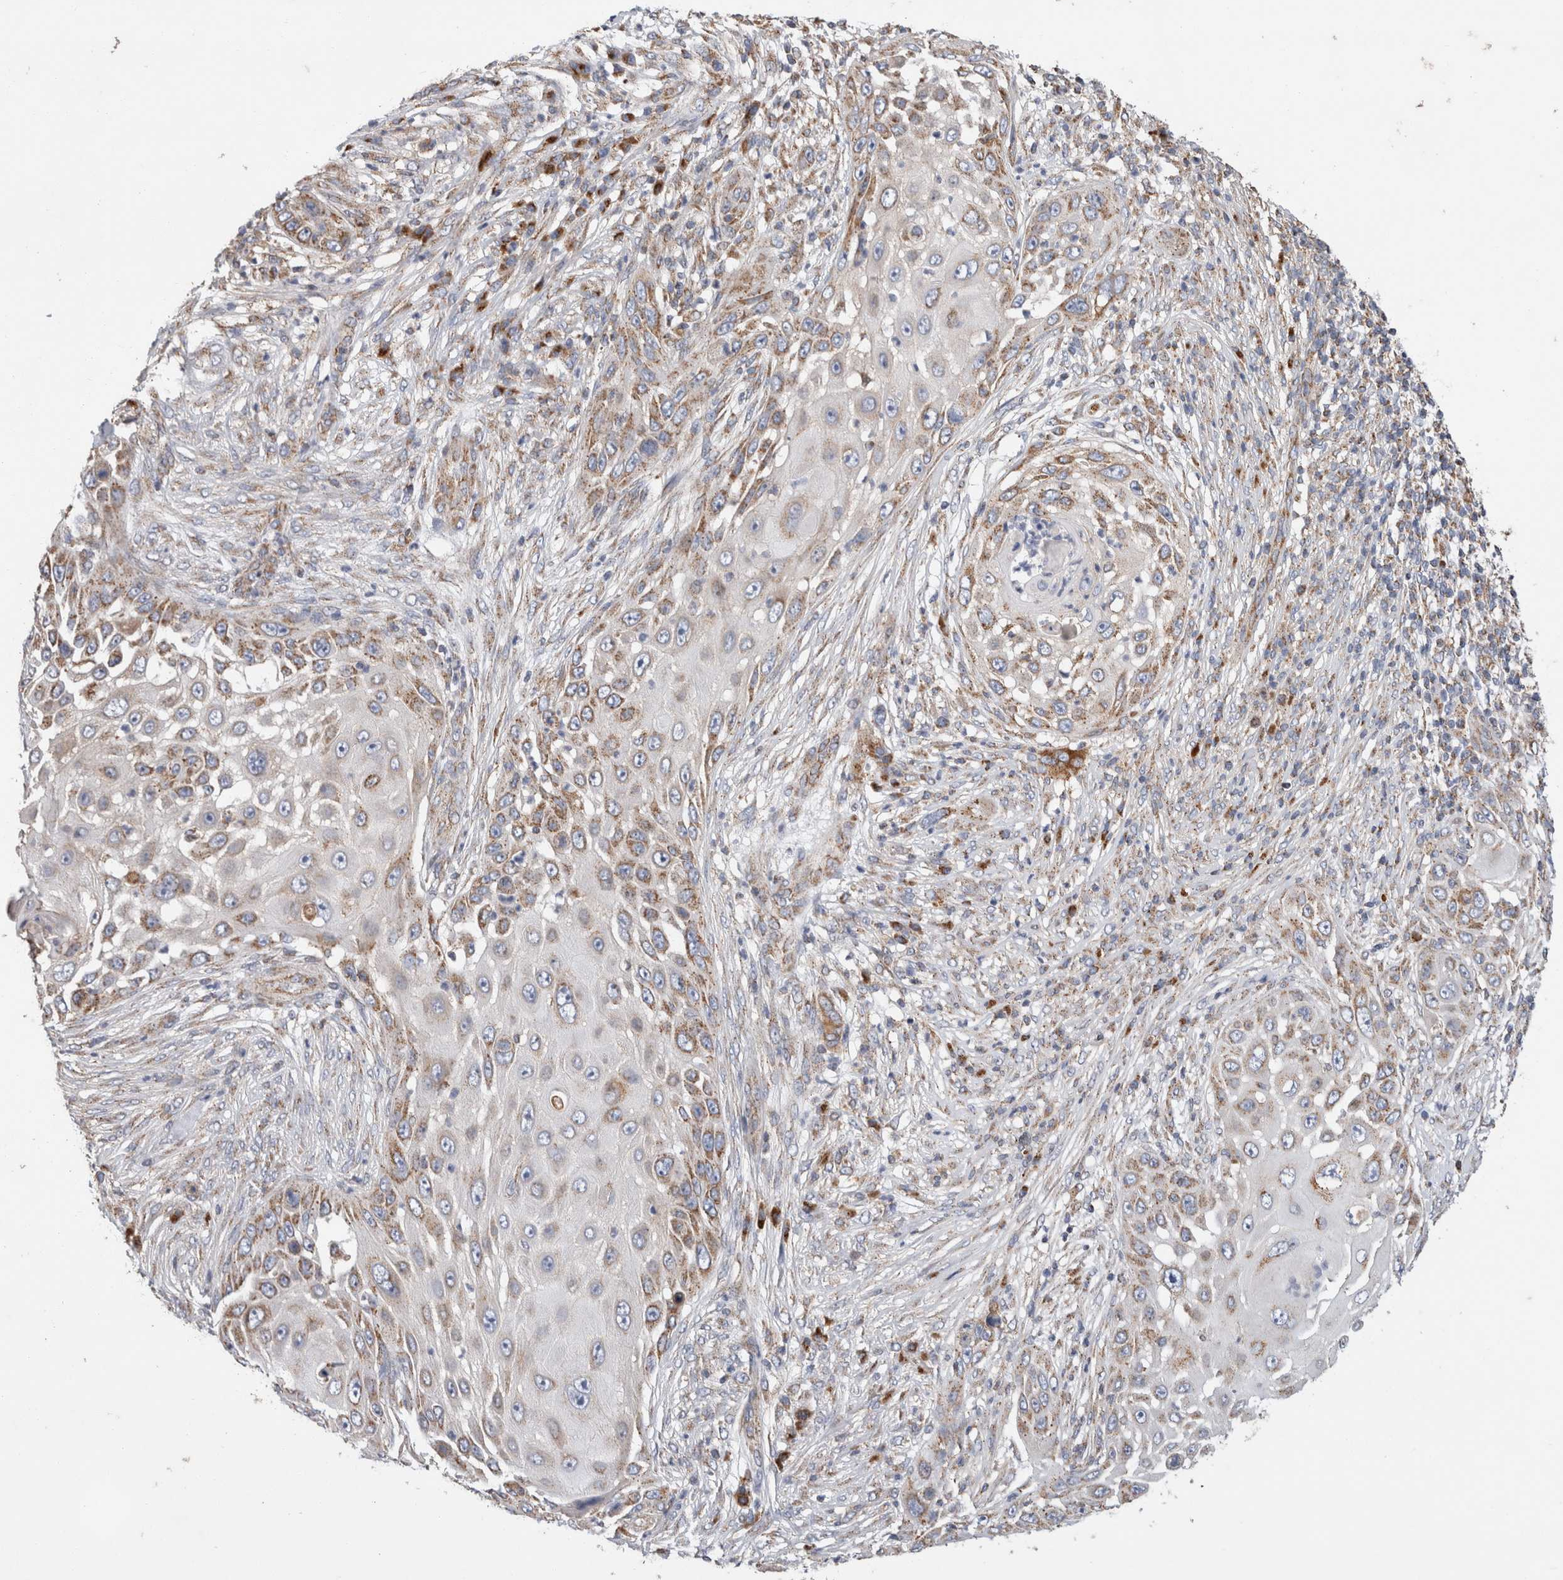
{"staining": {"intensity": "moderate", "quantity": "<25%", "location": "cytoplasmic/membranous"}, "tissue": "skin cancer", "cell_type": "Tumor cells", "image_type": "cancer", "snomed": [{"axis": "morphology", "description": "Squamous cell carcinoma, NOS"}, {"axis": "topography", "description": "Skin"}], "caption": "This image reveals skin cancer stained with IHC to label a protein in brown. The cytoplasmic/membranous of tumor cells show moderate positivity for the protein. Nuclei are counter-stained blue.", "gene": "IARS2", "patient": {"sex": "female", "age": 44}}